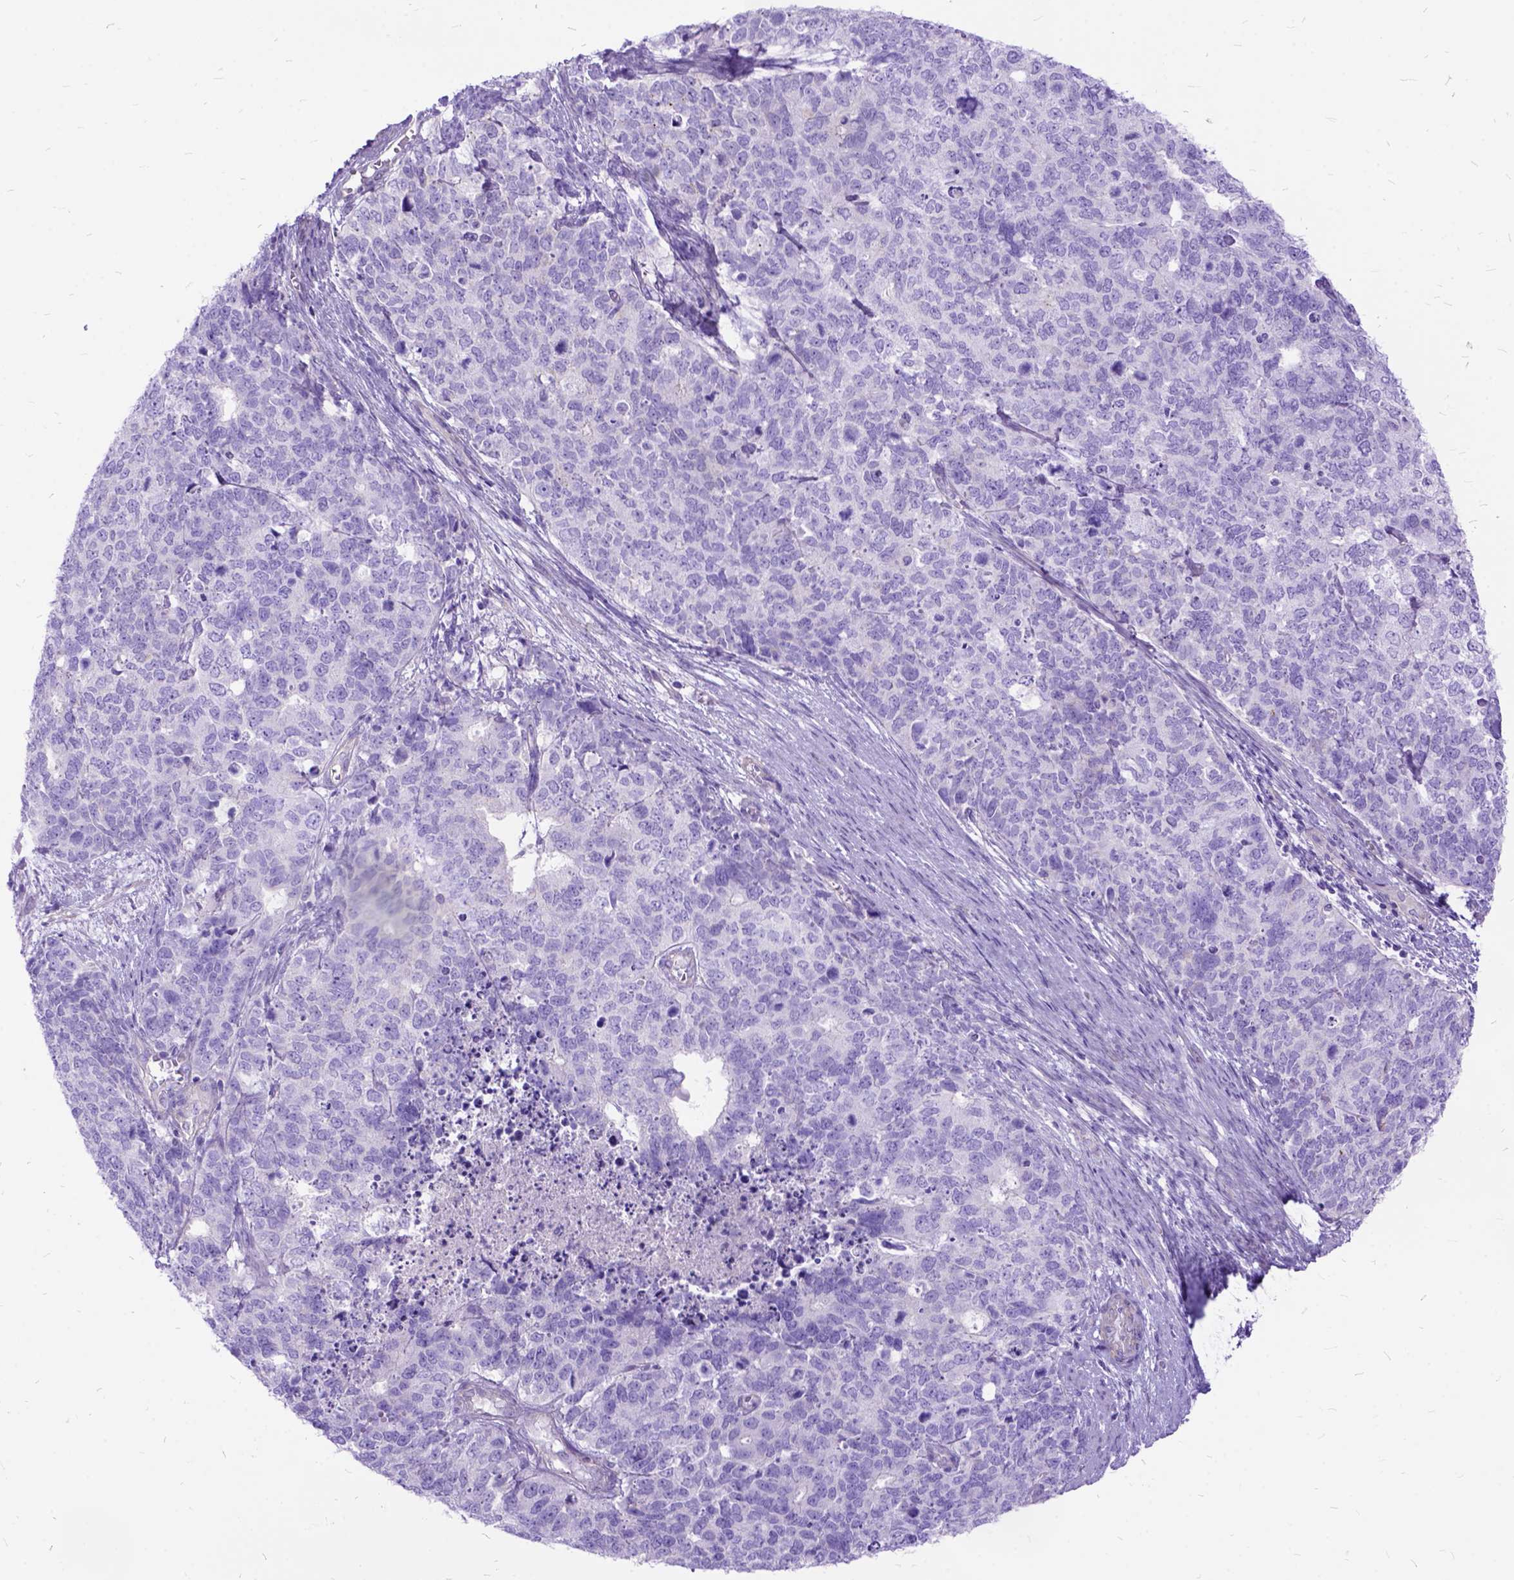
{"staining": {"intensity": "negative", "quantity": "none", "location": "none"}, "tissue": "cervical cancer", "cell_type": "Tumor cells", "image_type": "cancer", "snomed": [{"axis": "morphology", "description": "Squamous cell carcinoma, NOS"}, {"axis": "topography", "description": "Cervix"}], "caption": "Photomicrograph shows no significant protein expression in tumor cells of cervical cancer (squamous cell carcinoma).", "gene": "ARL9", "patient": {"sex": "female", "age": 63}}